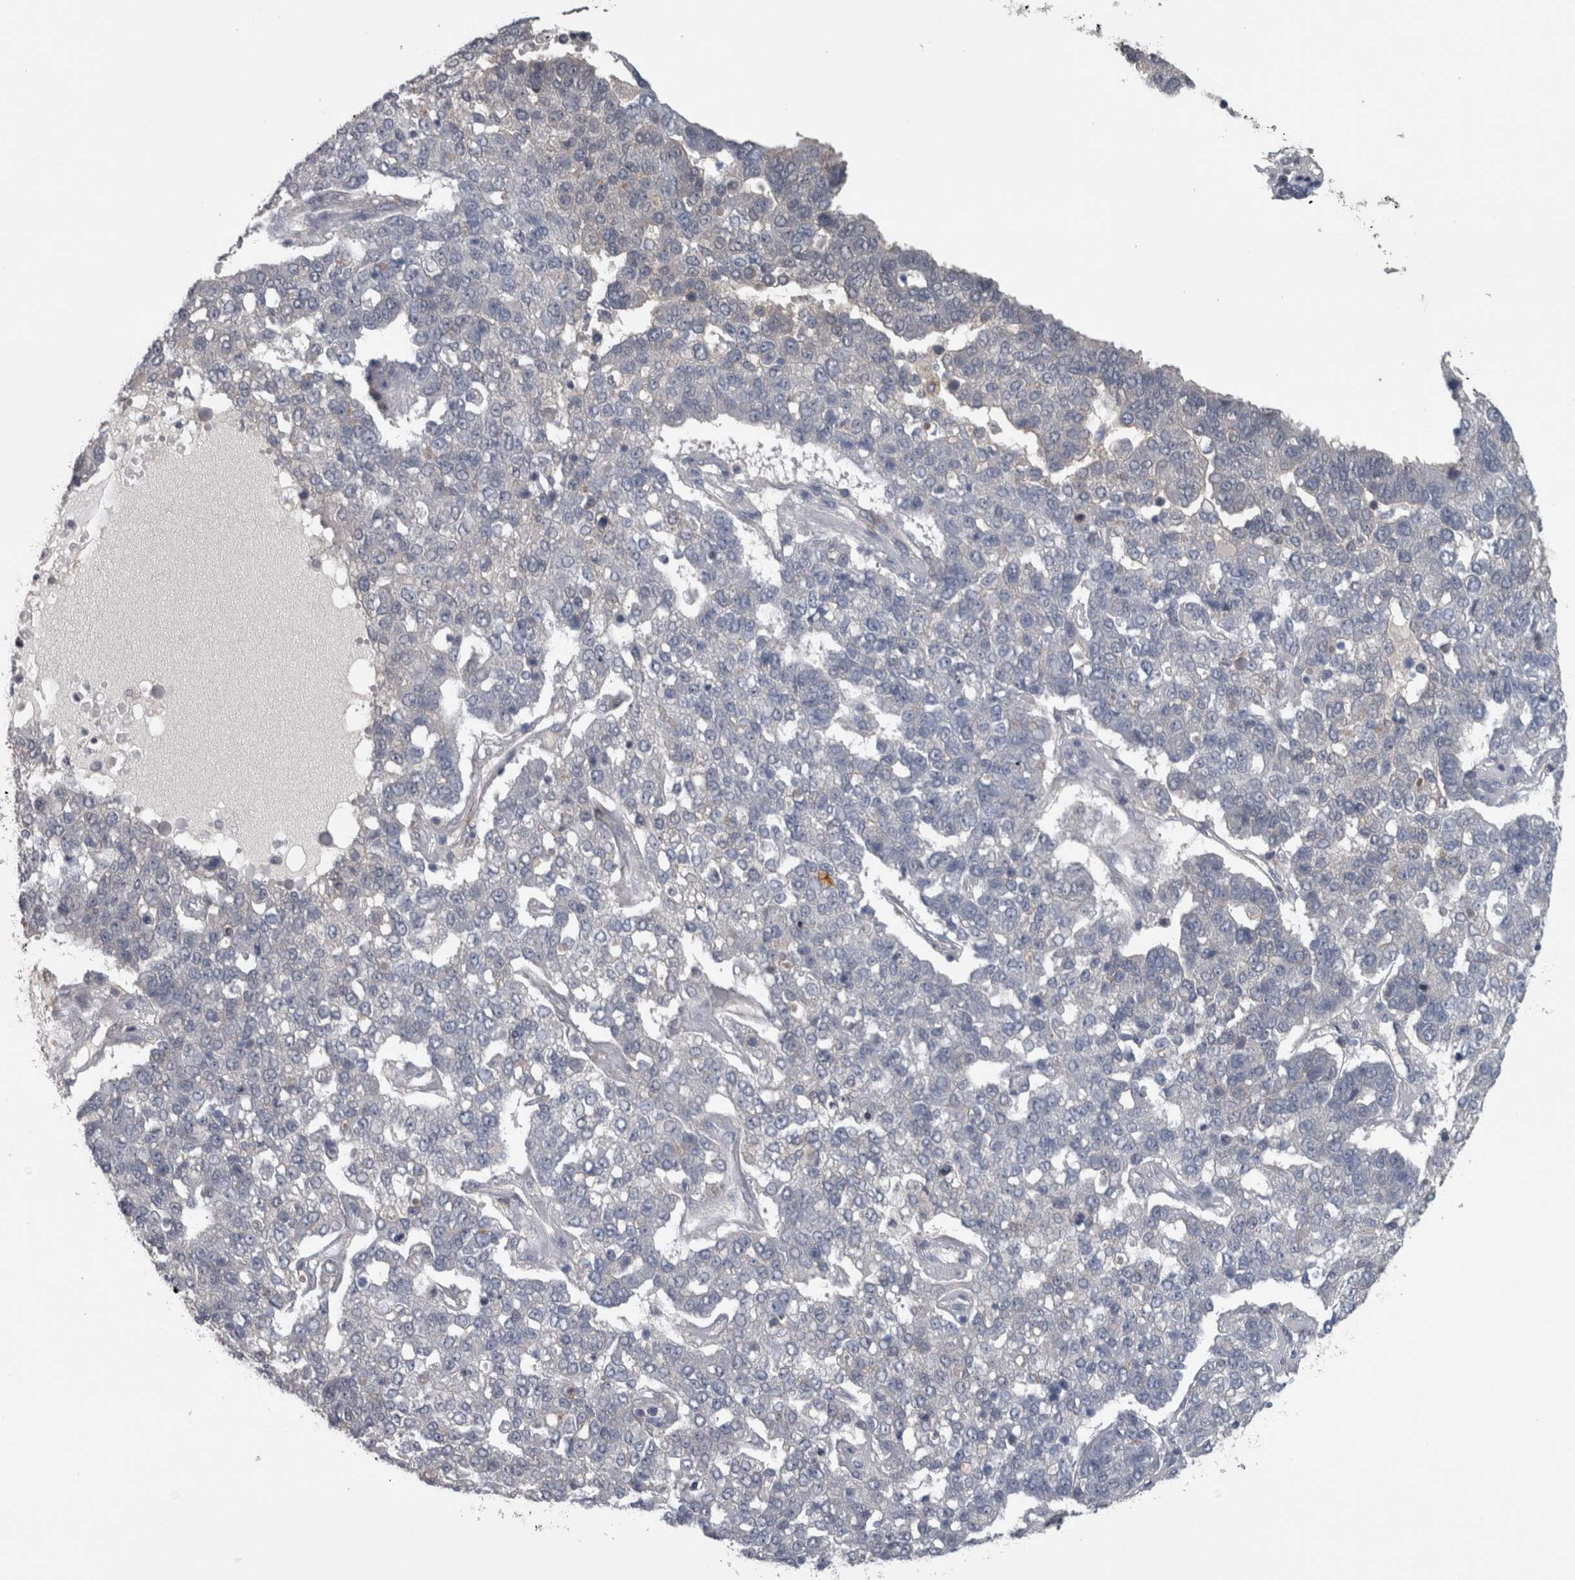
{"staining": {"intensity": "negative", "quantity": "none", "location": "none"}, "tissue": "pancreatic cancer", "cell_type": "Tumor cells", "image_type": "cancer", "snomed": [{"axis": "morphology", "description": "Adenocarcinoma, NOS"}, {"axis": "topography", "description": "Pancreas"}], "caption": "Tumor cells are negative for protein expression in human pancreatic adenocarcinoma. (DAB IHC, high magnification).", "gene": "NAPRT", "patient": {"sex": "female", "age": 61}}